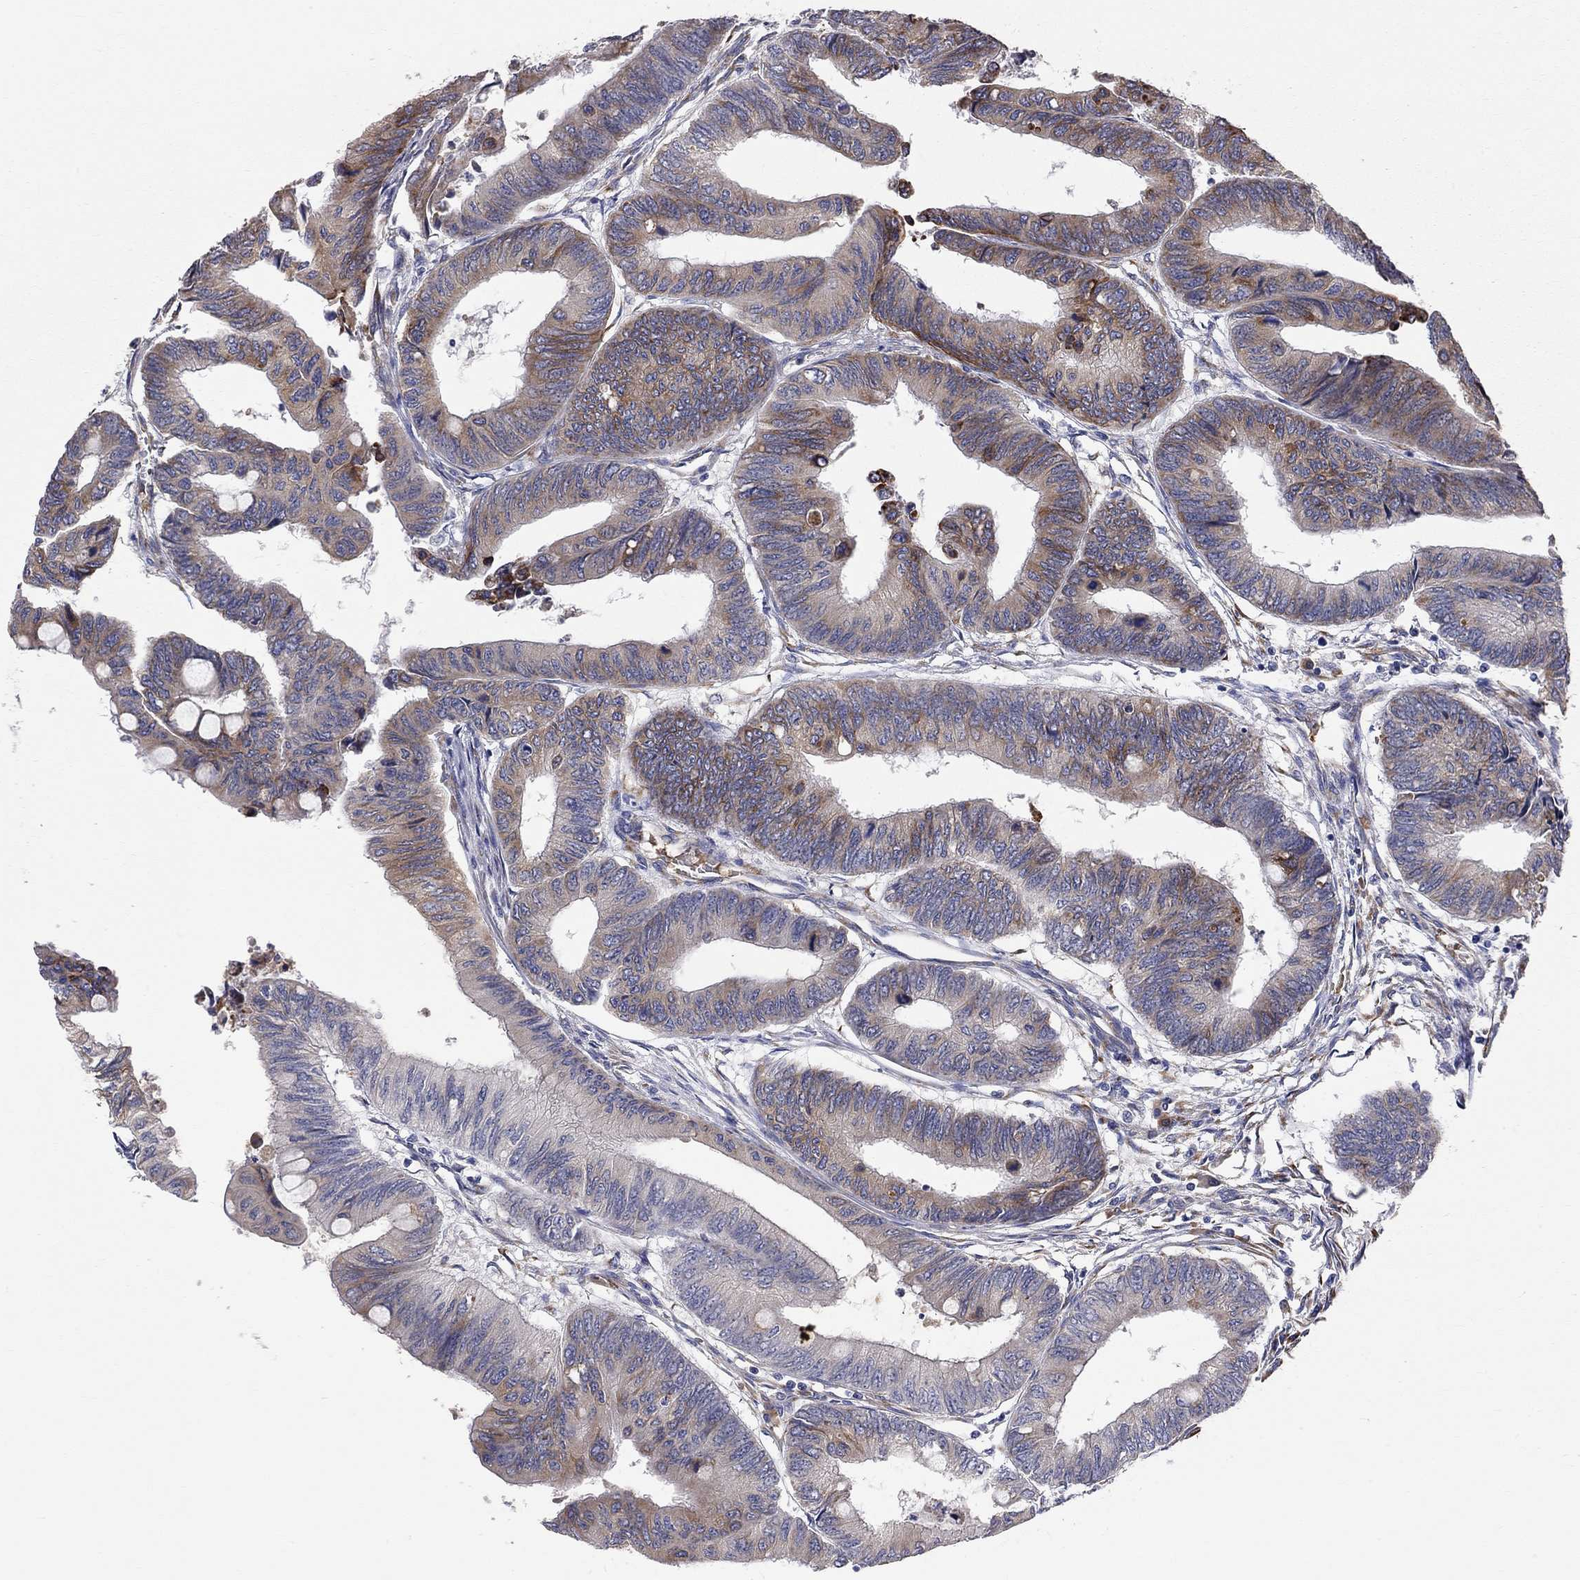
{"staining": {"intensity": "strong", "quantity": "<25%", "location": "cytoplasmic/membranous"}, "tissue": "colorectal cancer", "cell_type": "Tumor cells", "image_type": "cancer", "snomed": [{"axis": "morphology", "description": "Normal tissue, NOS"}, {"axis": "morphology", "description": "Adenocarcinoma, NOS"}, {"axis": "topography", "description": "Rectum"}, {"axis": "topography", "description": "Peripheral nerve tissue"}], "caption": "Protein expression analysis of adenocarcinoma (colorectal) demonstrates strong cytoplasmic/membranous staining in approximately <25% of tumor cells.", "gene": "CASTOR1", "patient": {"sex": "male", "age": 92}}